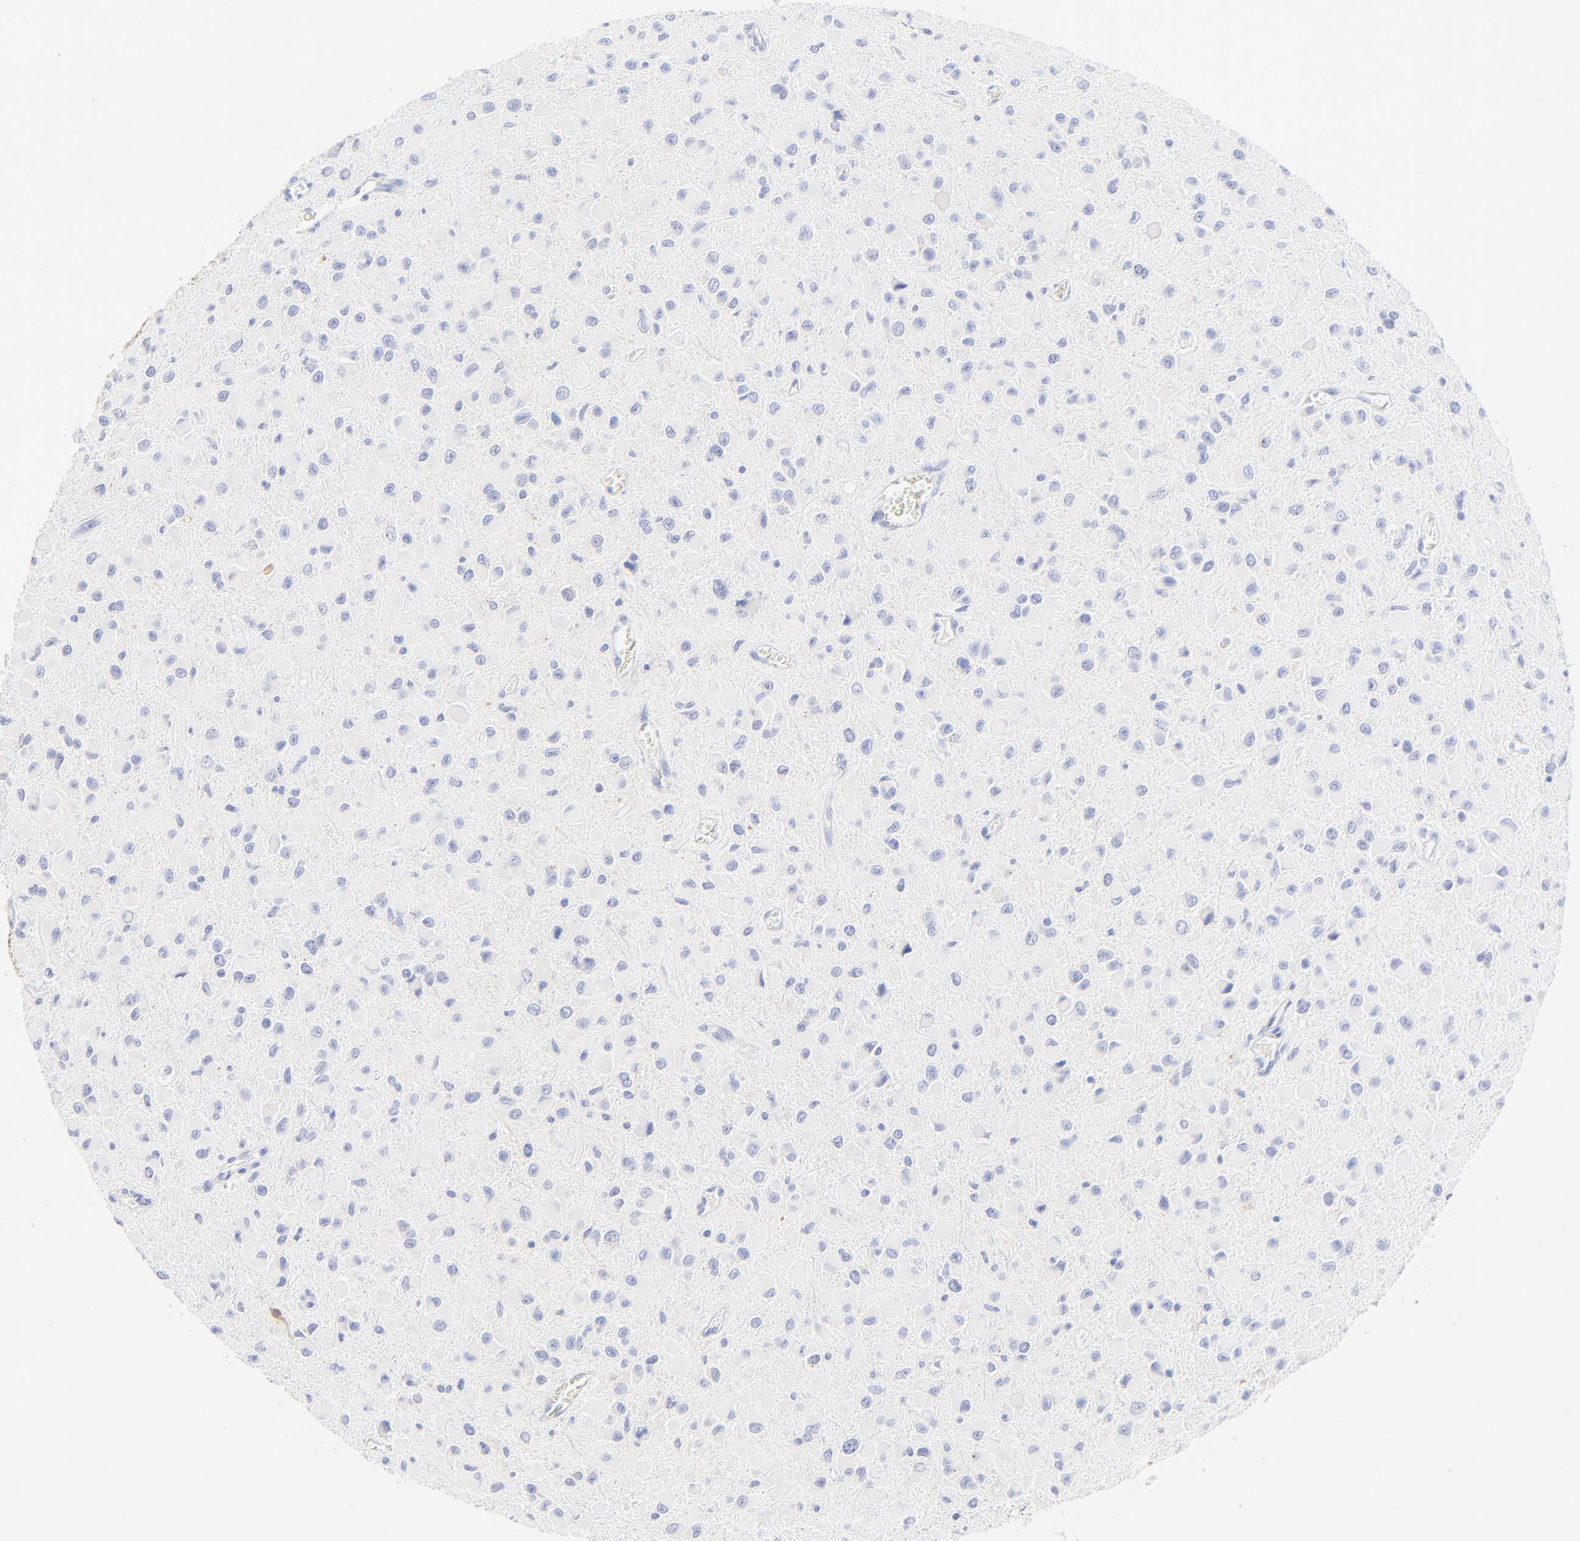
{"staining": {"intensity": "negative", "quantity": "none", "location": "none"}, "tissue": "glioma", "cell_type": "Tumor cells", "image_type": "cancer", "snomed": [{"axis": "morphology", "description": "Glioma, malignant, Low grade"}, {"axis": "topography", "description": "Brain"}], "caption": "Protein analysis of glioma displays no significant staining in tumor cells.", "gene": "SULT4A1", "patient": {"sex": "male", "age": 42}}